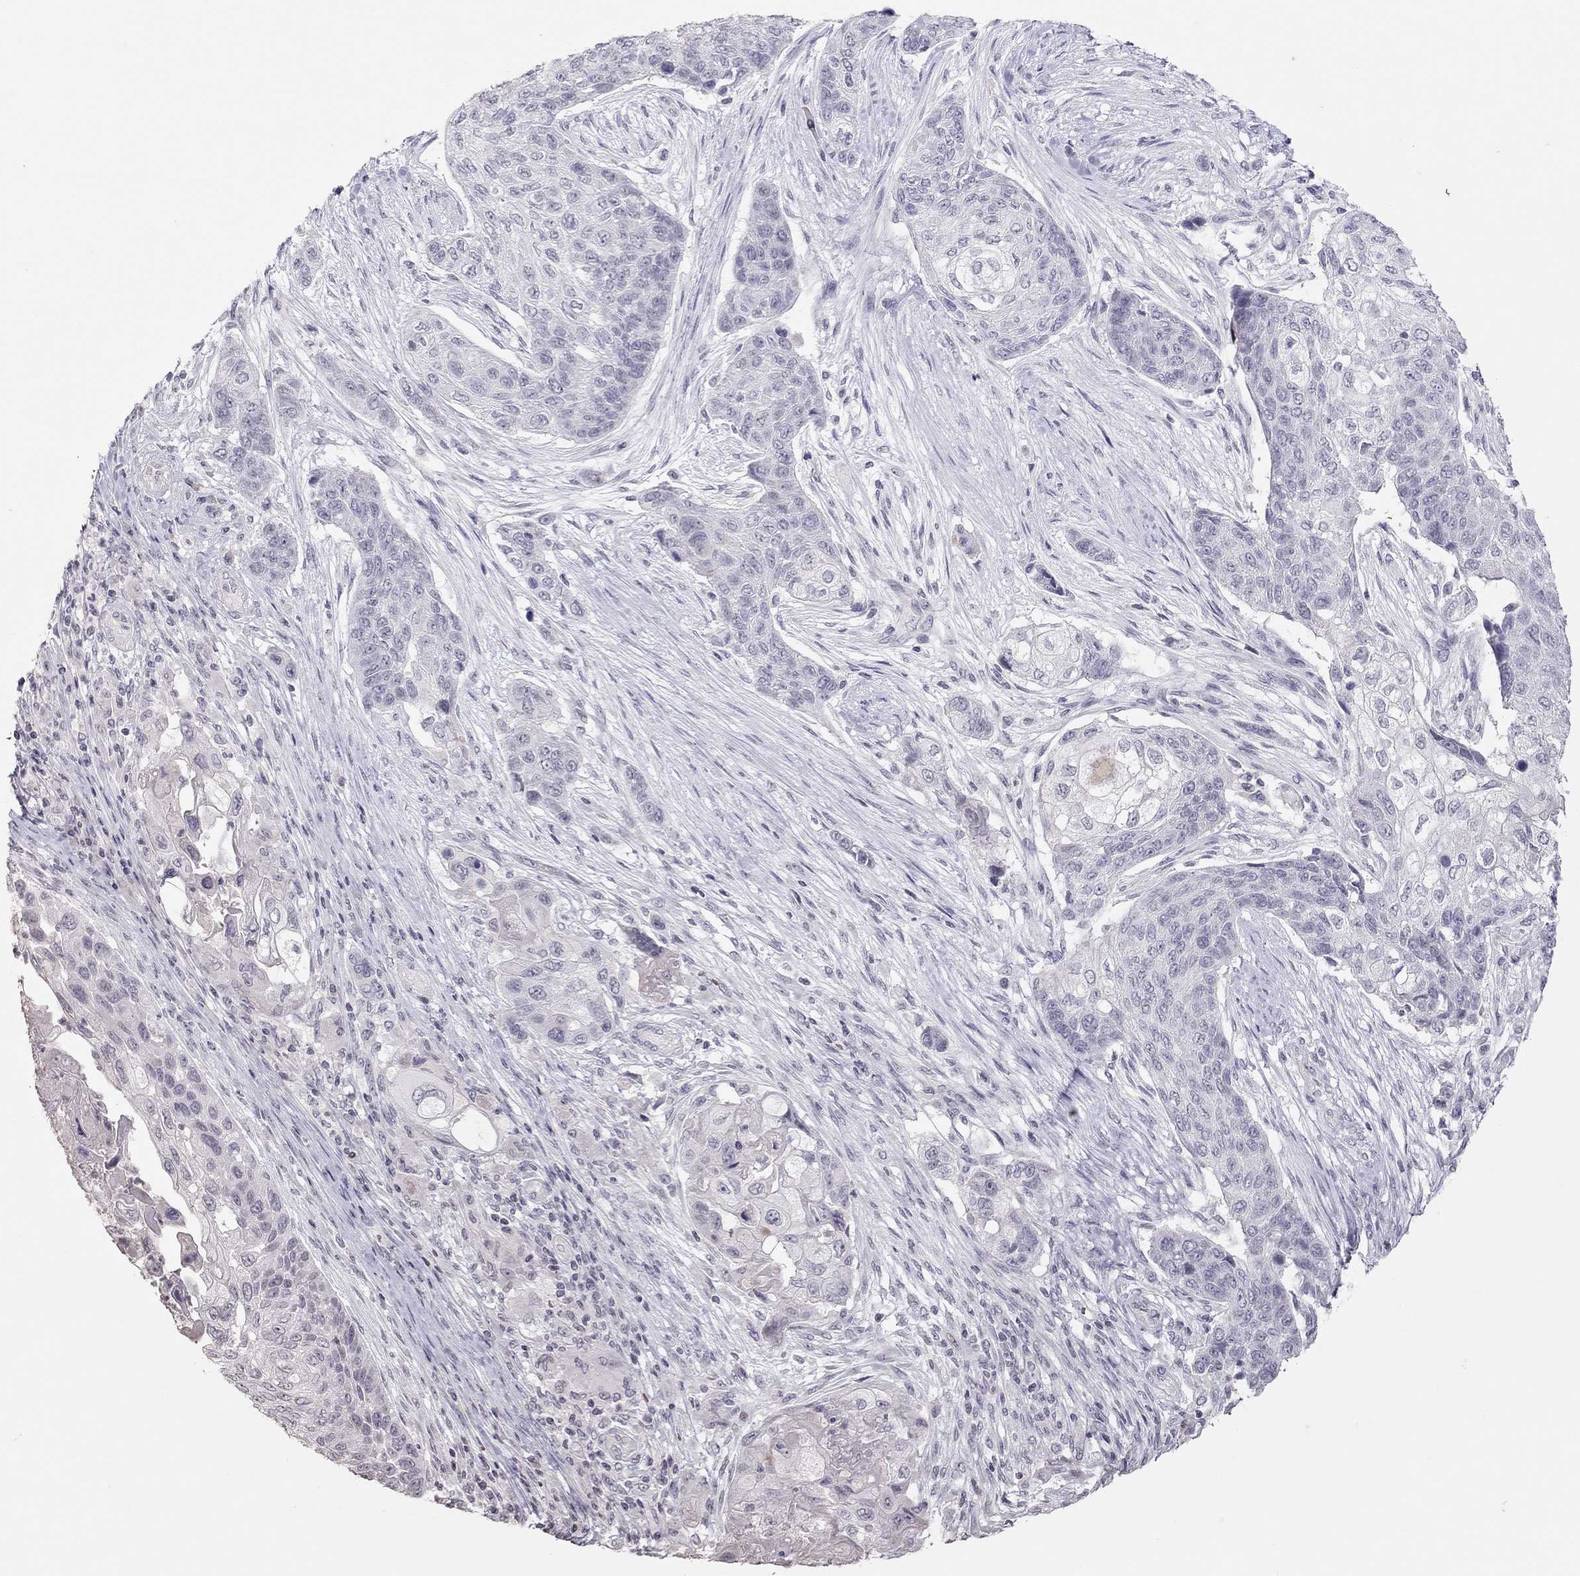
{"staining": {"intensity": "negative", "quantity": "none", "location": "none"}, "tissue": "lung cancer", "cell_type": "Tumor cells", "image_type": "cancer", "snomed": [{"axis": "morphology", "description": "Squamous cell carcinoma, NOS"}, {"axis": "topography", "description": "Lung"}], "caption": "Immunohistochemistry image of human lung cancer (squamous cell carcinoma) stained for a protein (brown), which displays no staining in tumor cells. (Stains: DAB (3,3'-diaminobenzidine) immunohistochemistry with hematoxylin counter stain, Microscopy: brightfield microscopy at high magnification).", "gene": "TSHB", "patient": {"sex": "male", "age": 69}}